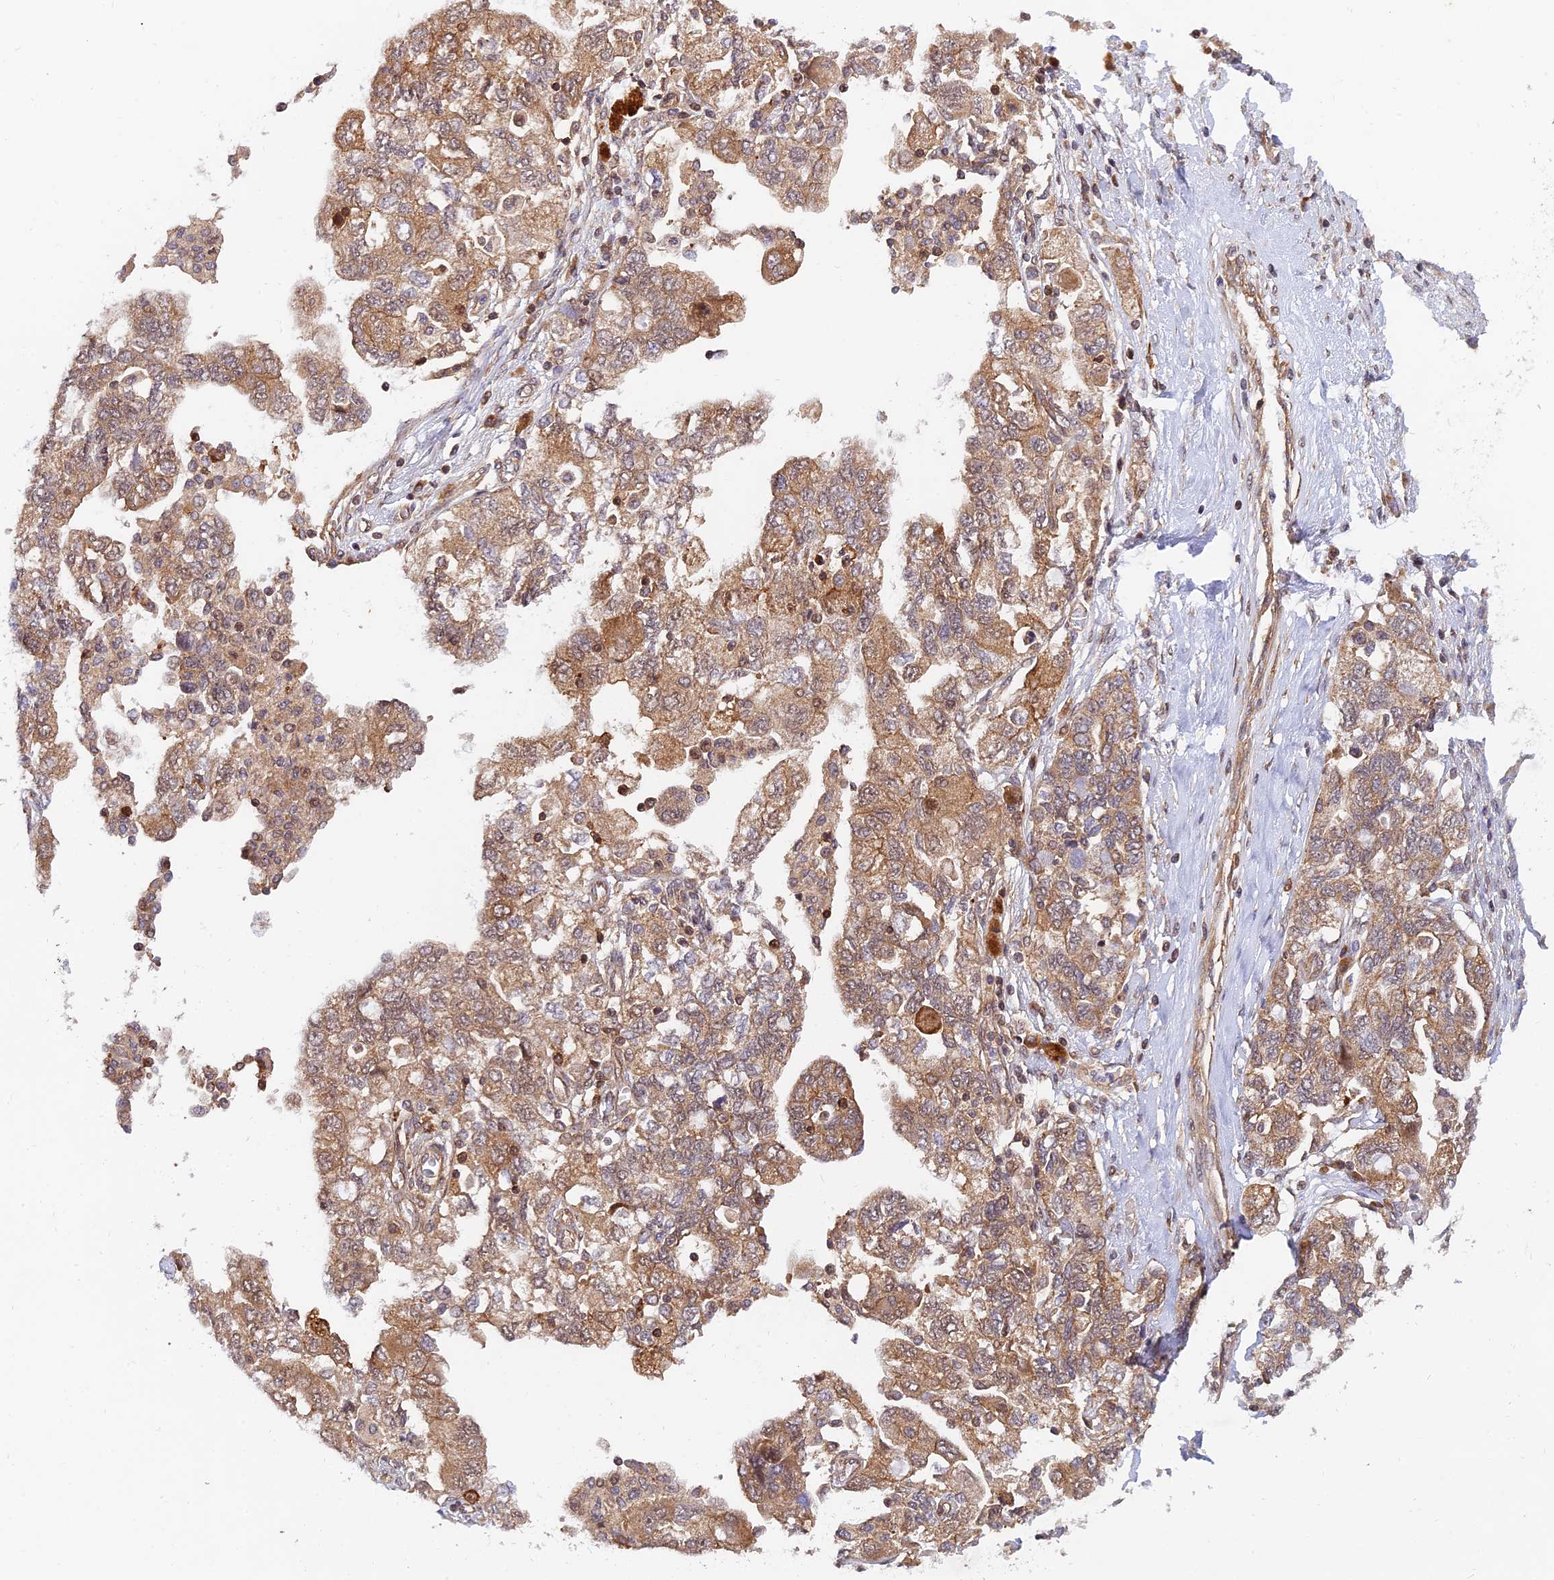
{"staining": {"intensity": "moderate", "quantity": ">75%", "location": "cytoplasmic/membranous"}, "tissue": "ovarian cancer", "cell_type": "Tumor cells", "image_type": "cancer", "snomed": [{"axis": "morphology", "description": "Carcinoma, NOS"}, {"axis": "morphology", "description": "Cystadenocarcinoma, serous, NOS"}, {"axis": "topography", "description": "Ovary"}], "caption": "Protein staining of carcinoma (ovarian) tissue exhibits moderate cytoplasmic/membranous positivity in approximately >75% of tumor cells.", "gene": "WDR41", "patient": {"sex": "female", "age": 69}}